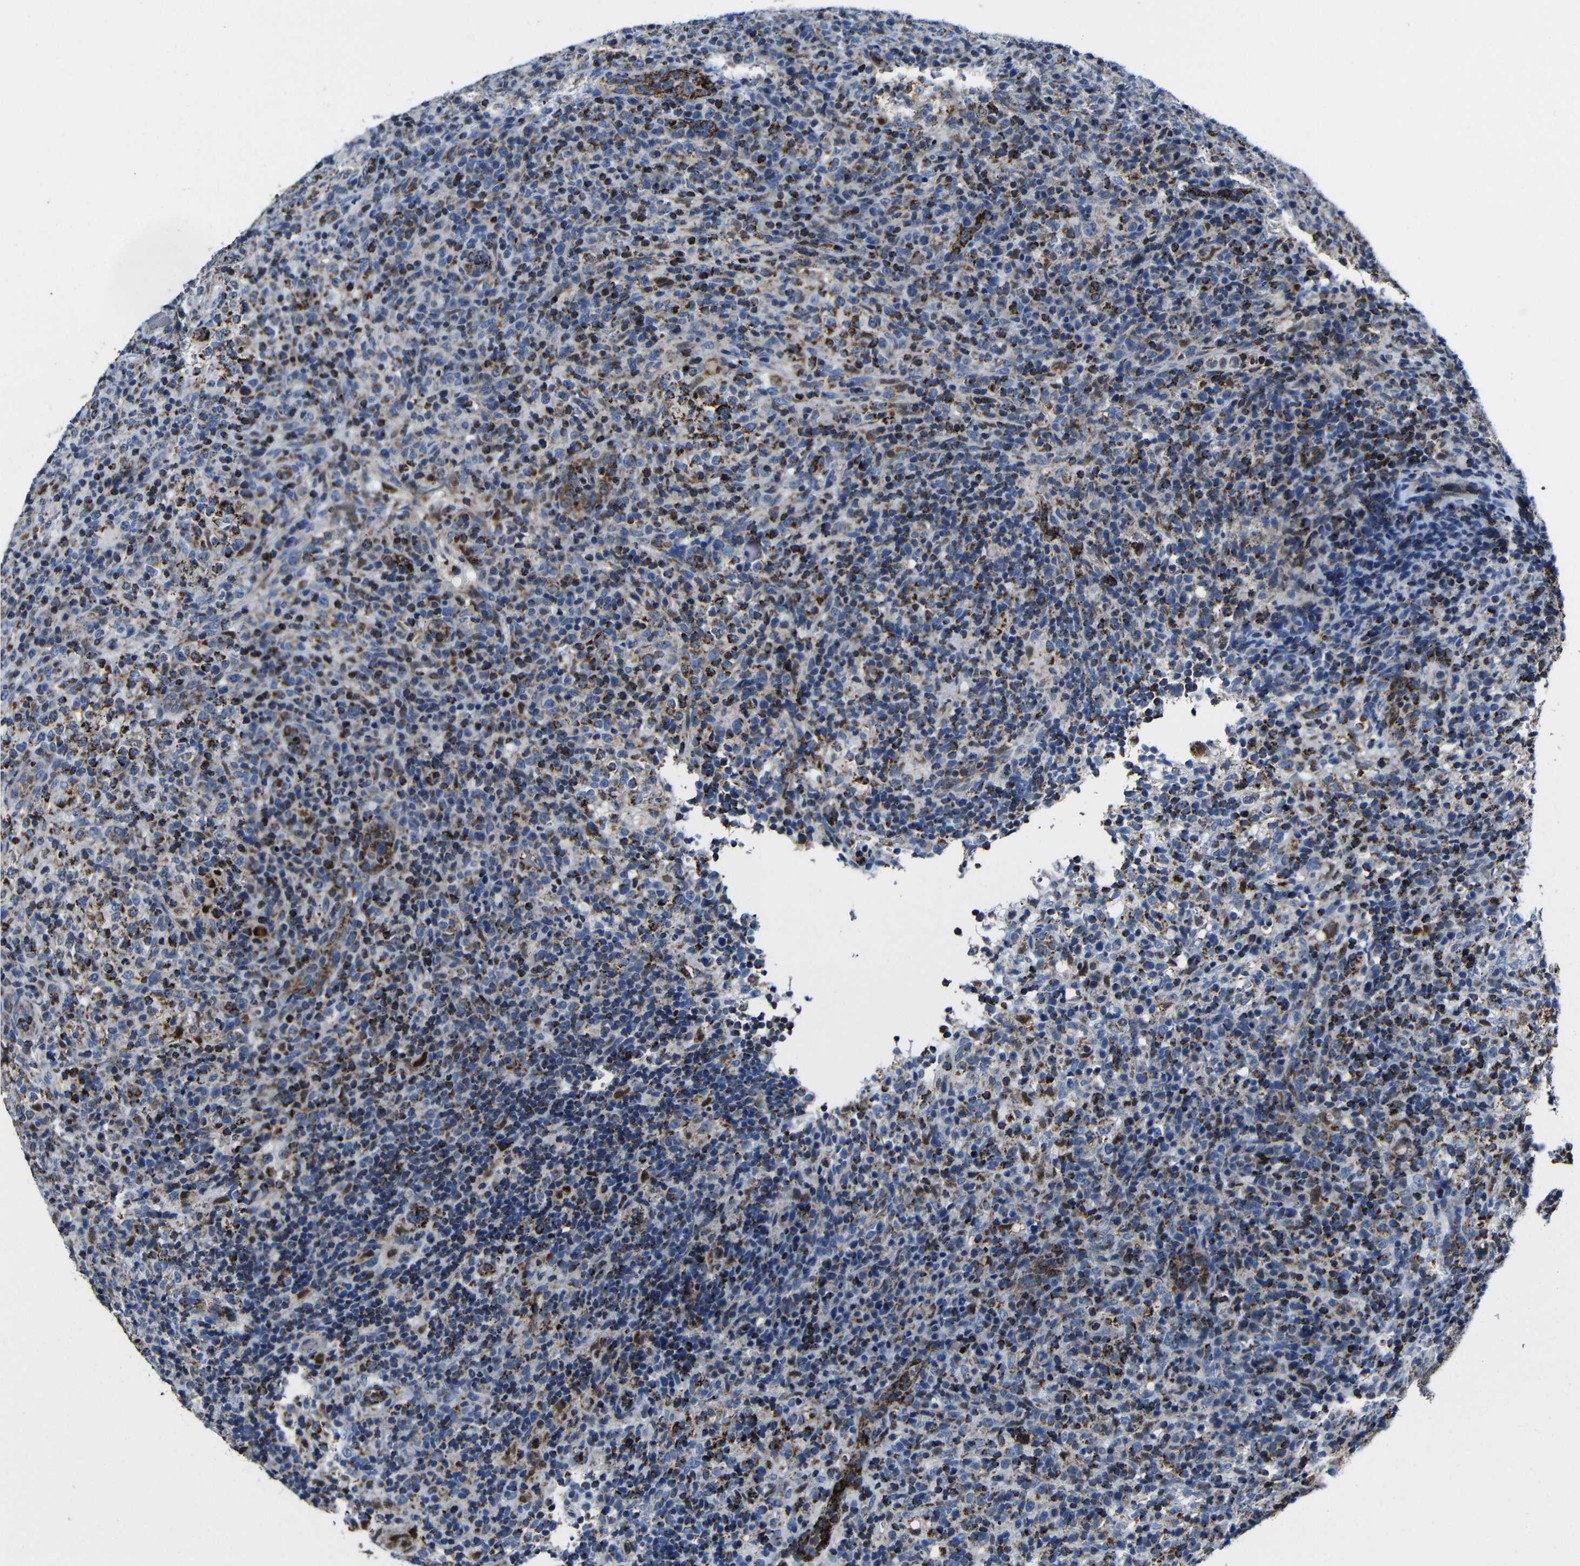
{"staining": {"intensity": "moderate", "quantity": "25%-75%", "location": "cytoplasmic/membranous"}, "tissue": "lymphoma", "cell_type": "Tumor cells", "image_type": "cancer", "snomed": [{"axis": "morphology", "description": "Malignant lymphoma, non-Hodgkin's type, High grade"}, {"axis": "topography", "description": "Lymph node"}], "caption": "This micrograph displays lymphoma stained with IHC to label a protein in brown. The cytoplasmic/membranous of tumor cells show moderate positivity for the protein. Nuclei are counter-stained blue.", "gene": "CA5B", "patient": {"sex": "female", "age": 76}}